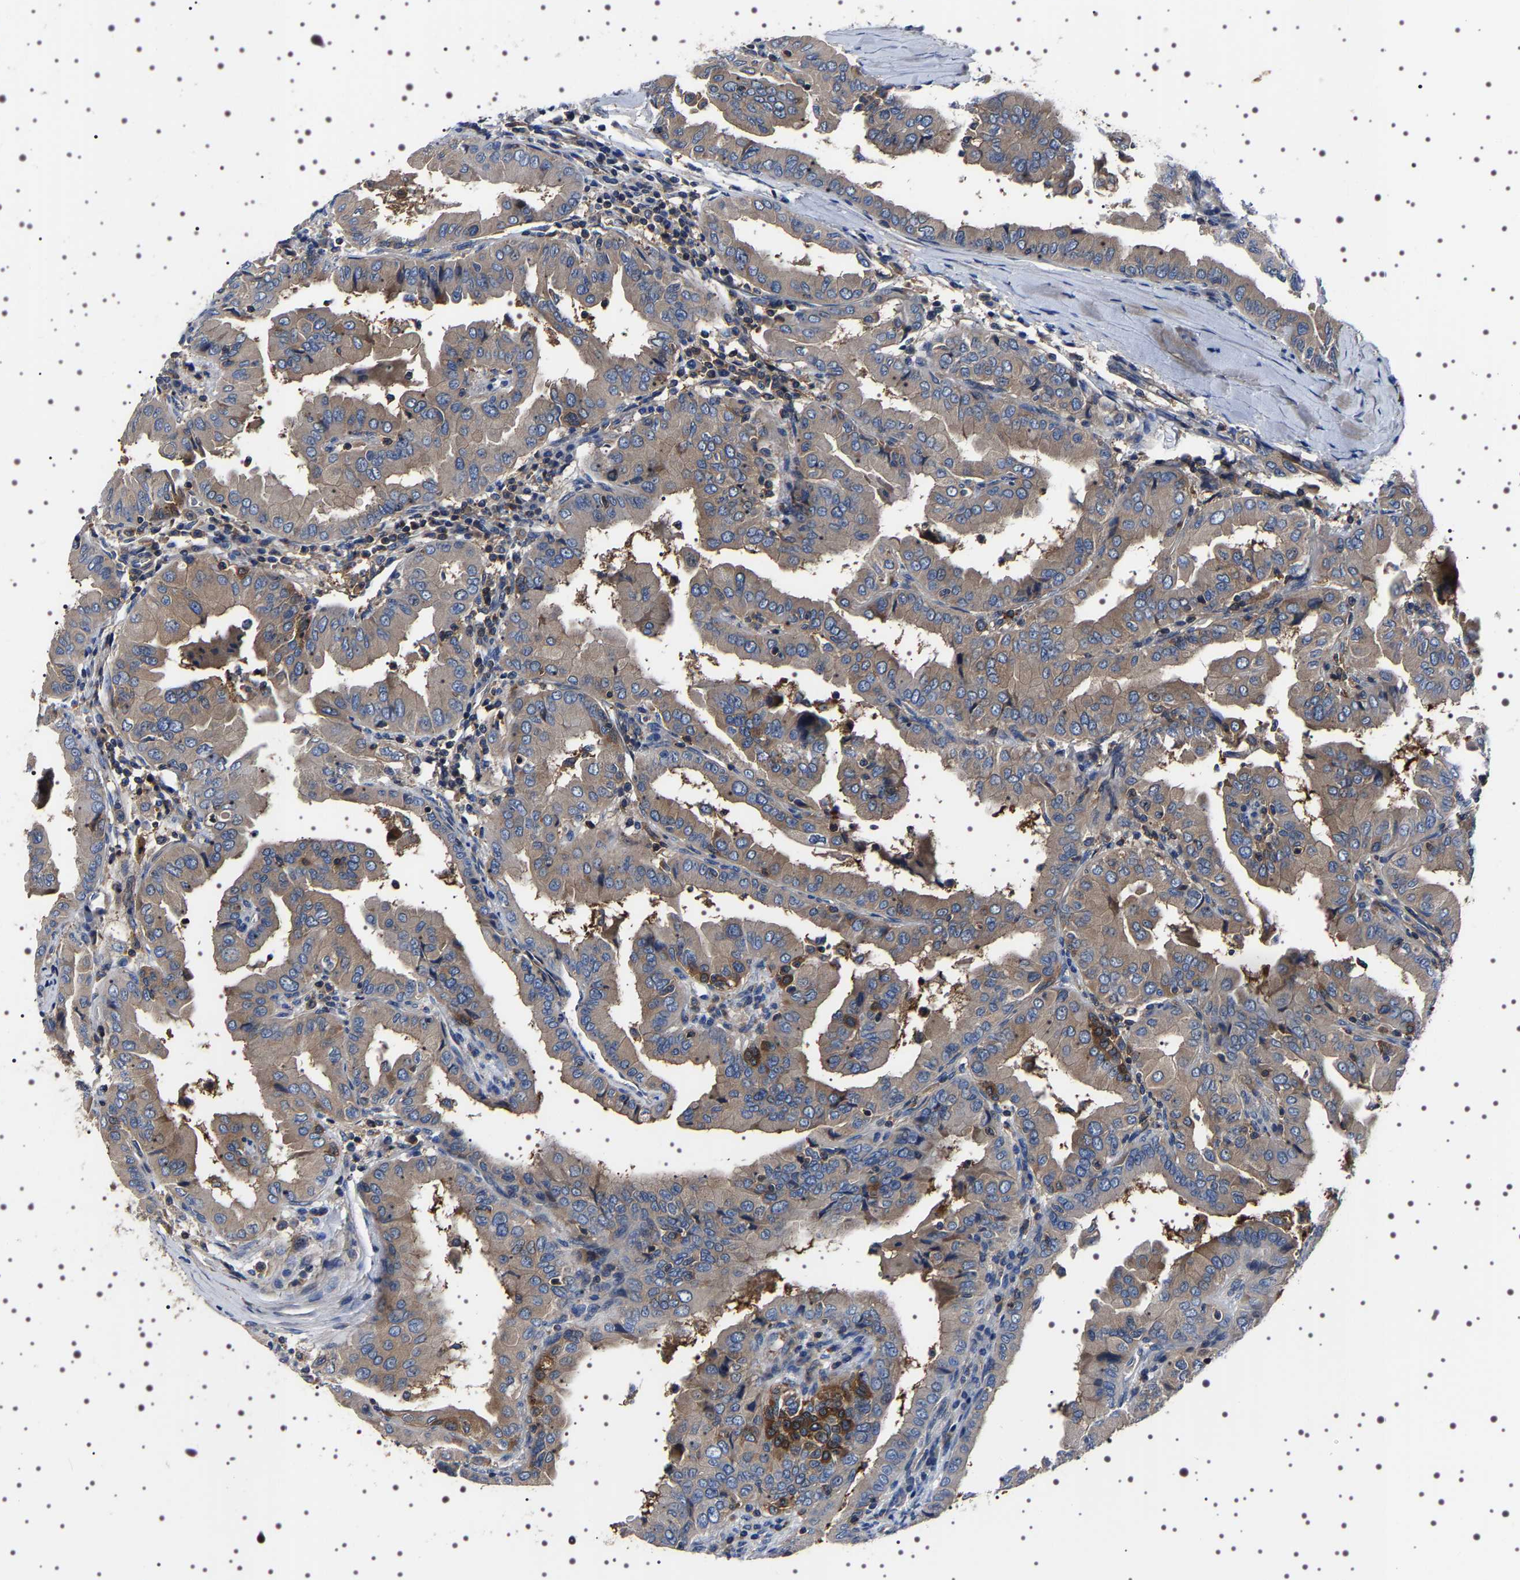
{"staining": {"intensity": "weak", "quantity": ">75%", "location": "cytoplasmic/membranous"}, "tissue": "thyroid cancer", "cell_type": "Tumor cells", "image_type": "cancer", "snomed": [{"axis": "morphology", "description": "Papillary adenocarcinoma, NOS"}, {"axis": "topography", "description": "Thyroid gland"}], "caption": "Thyroid cancer (papillary adenocarcinoma) tissue exhibits weak cytoplasmic/membranous positivity in approximately >75% of tumor cells", "gene": "WDR1", "patient": {"sex": "male", "age": 33}}